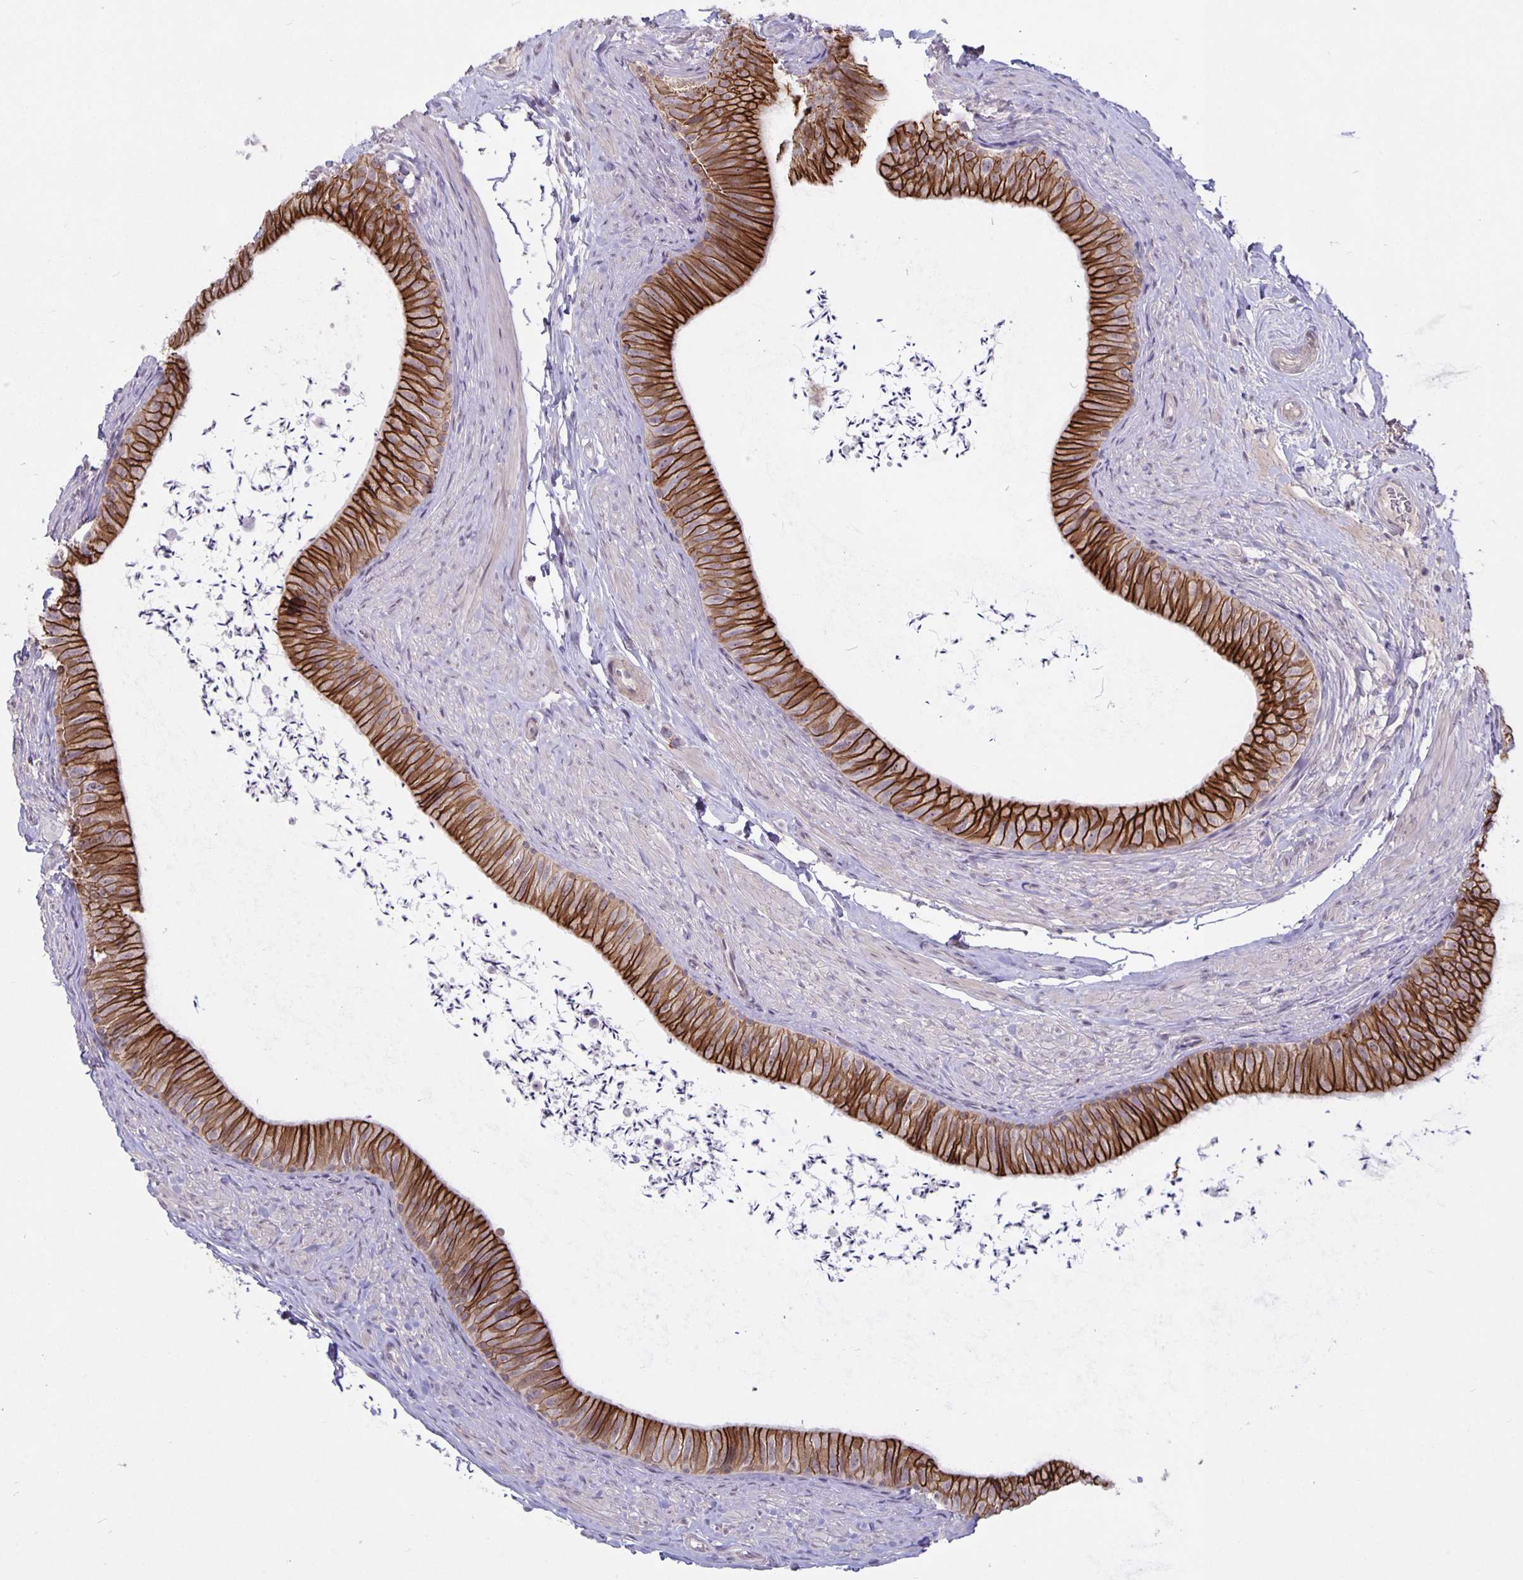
{"staining": {"intensity": "strong", "quantity": ">75%", "location": "cytoplasmic/membranous"}, "tissue": "epididymis", "cell_type": "Glandular cells", "image_type": "normal", "snomed": [{"axis": "morphology", "description": "Normal tissue, NOS"}, {"axis": "topography", "description": "Epididymis, spermatic cord, NOS"}, {"axis": "topography", "description": "Epididymis"}, {"axis": "topography", "description": "Peripheral nerve tissue"}], "caption": "High-power microscopy captured an immunohistochemistry (IHC) micrograph of unremarkable epididymis, revealing strong cytoplasmic/membranous positivity in about >75% of glandular cells.", "gene": "ARVCF", "patient": {"sex": "male", "age": 29}}